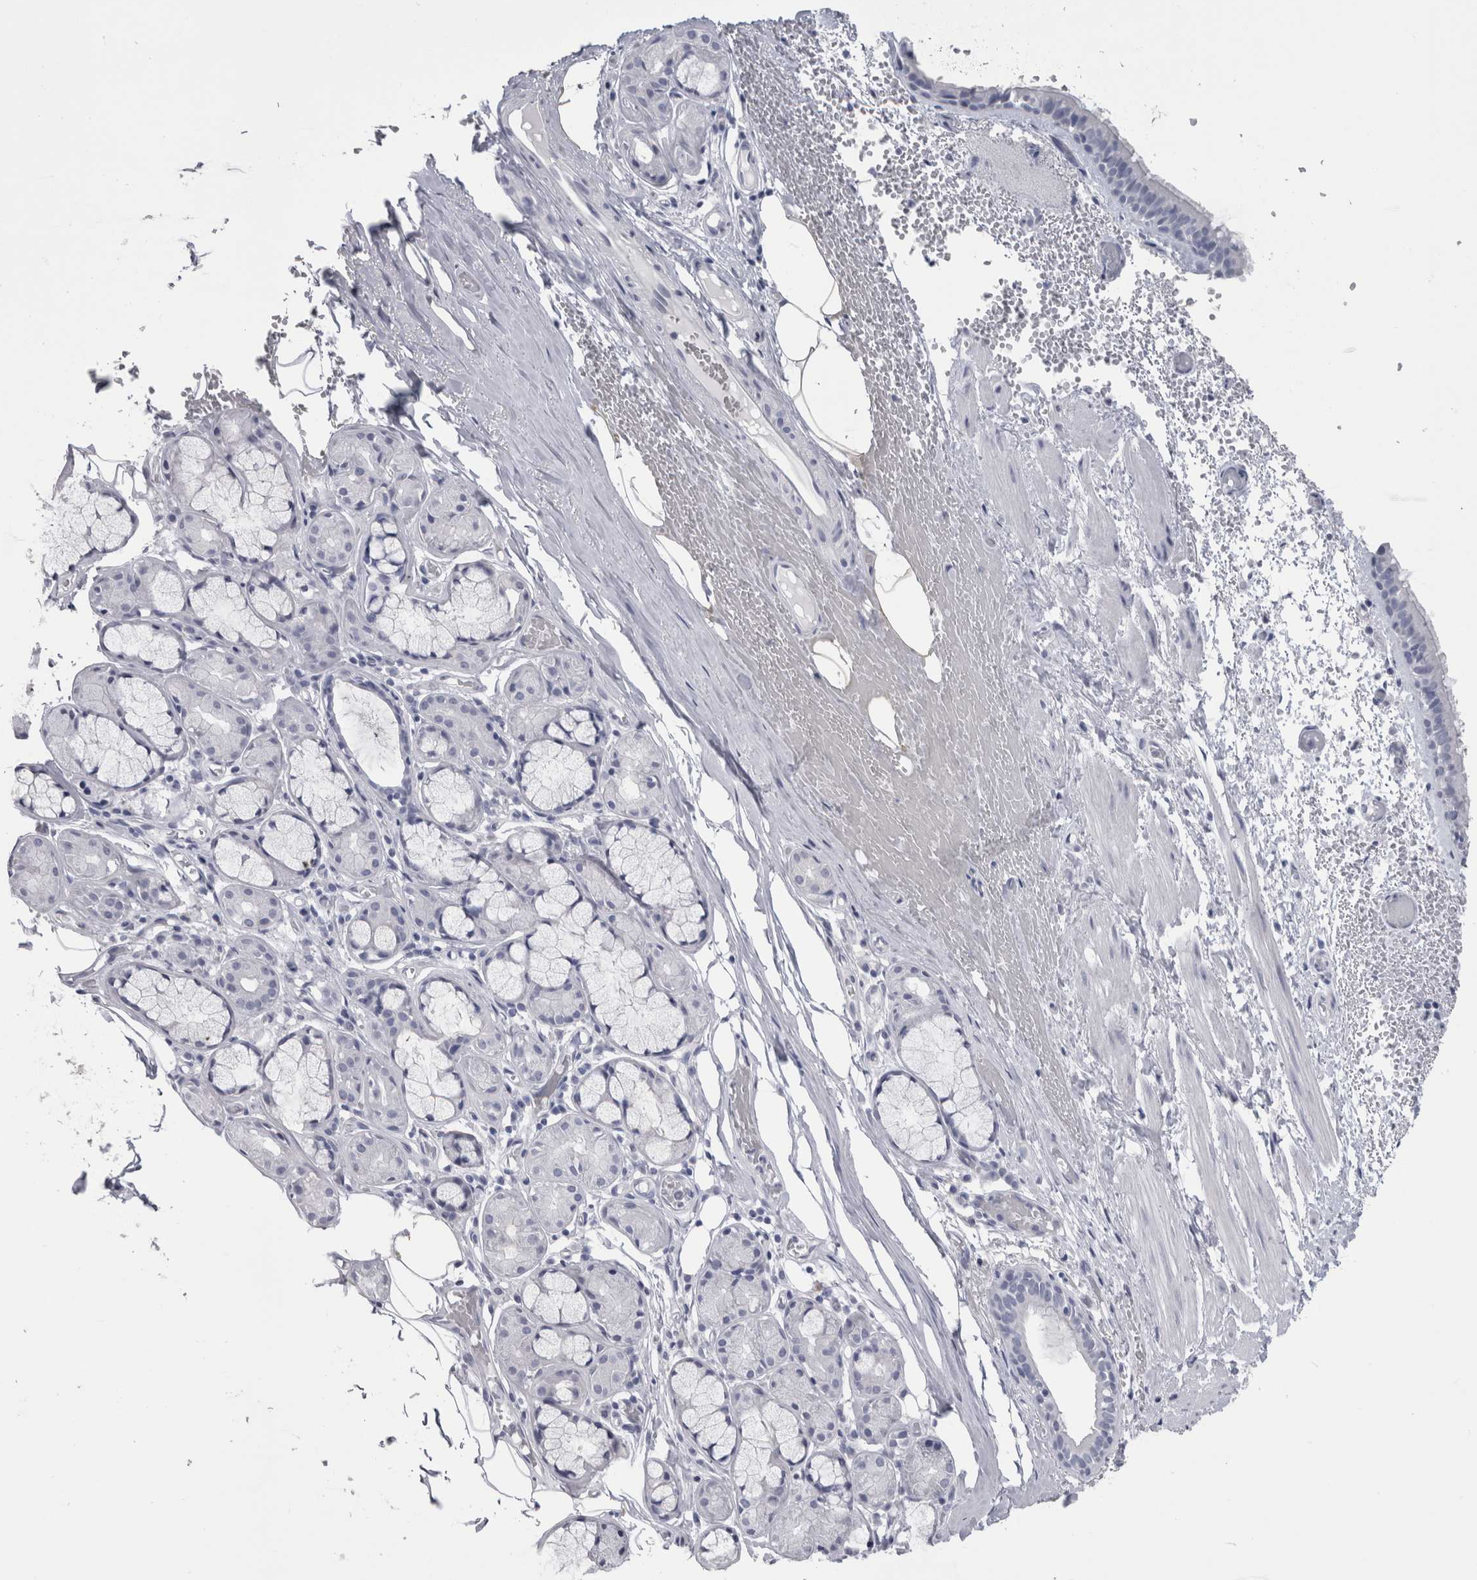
{"staining": {"intensity": "negative", "quantity": "none", "location": "none"}, "tissue": "bronchus", "cell_type": "Respiratory epithelial cells", "image_type": "normal", "snomed": [{"axis": "morphology", "description": "Normal tissue, NOS"}, {"axis": "topography", "description": "Bronchus"}, {"axis": "topography", "description": "Lung"}], "caption": "Bronchus stained for a protein using IHC shows no staining respiratory epithelial cells.", "gene": "PTH", "patient": {"sex": "male", "age": 56}}